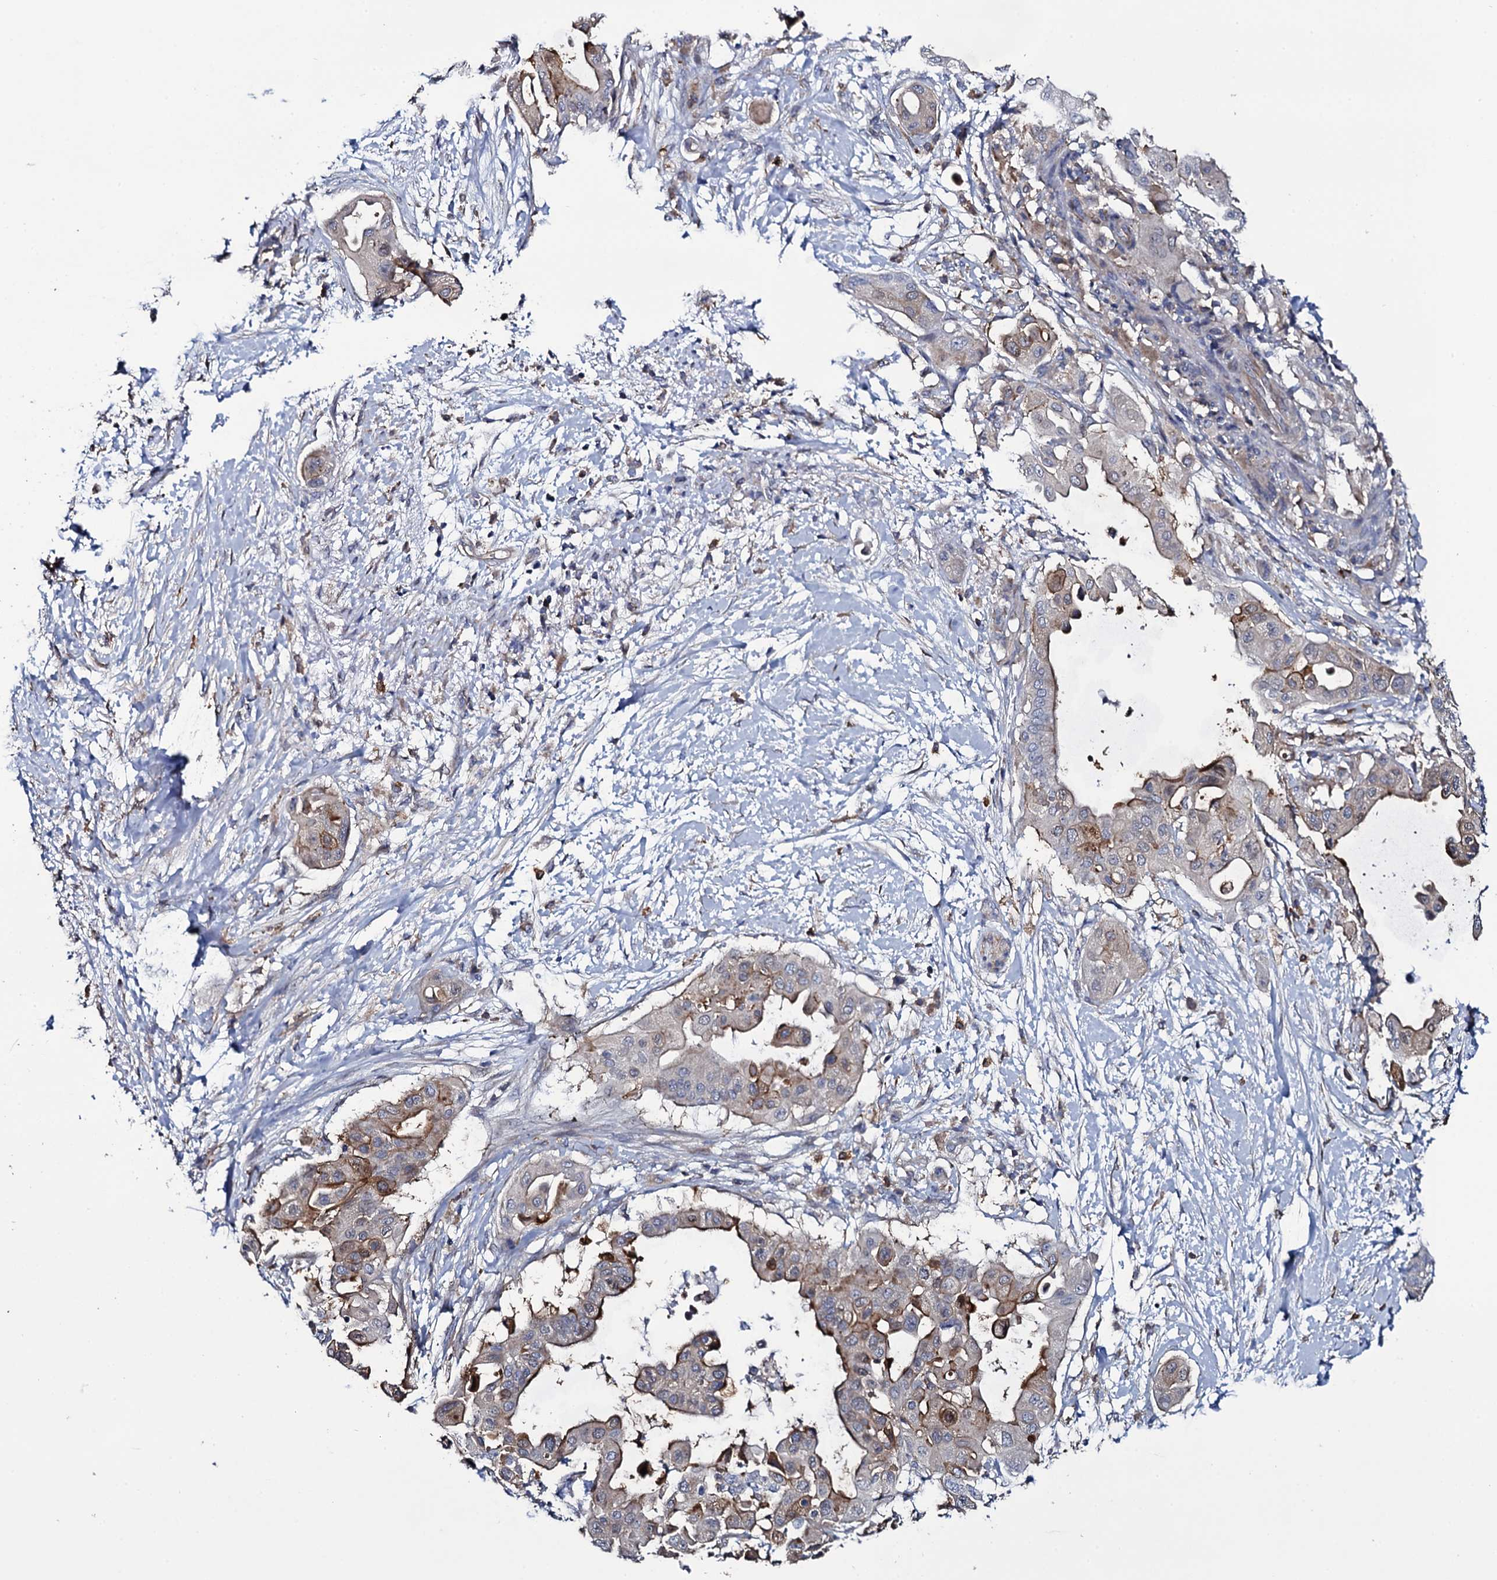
{"staining": {"intensity": "moderate", "quantity": "25%-75%", "location": "cytoplasmic/membranous"}, "tissue": "pancreatic cancer", "cell_type": "Tumor cells", "image_type": "cancer", "snomed": [{"axis": "morphology", "description": "Adenocarcinoma, NOS"}, {"axis": "topography", "description": "Pancreas"}], "caption": "DAB (3,3'-diaminobenzidine) immunohistochemical staining of human pancreatic cancer (adenocarcinoma) shows moderate cytoplasmic/membranous protein staining in approximately 25%-75% of tumor cells. (Stains: DAB in brown, nuclei in blue, Microscopy: brightfield microscopy at high magnification).", "gene": "TTC23", "patient": {"sex": "male", "age": 68}}